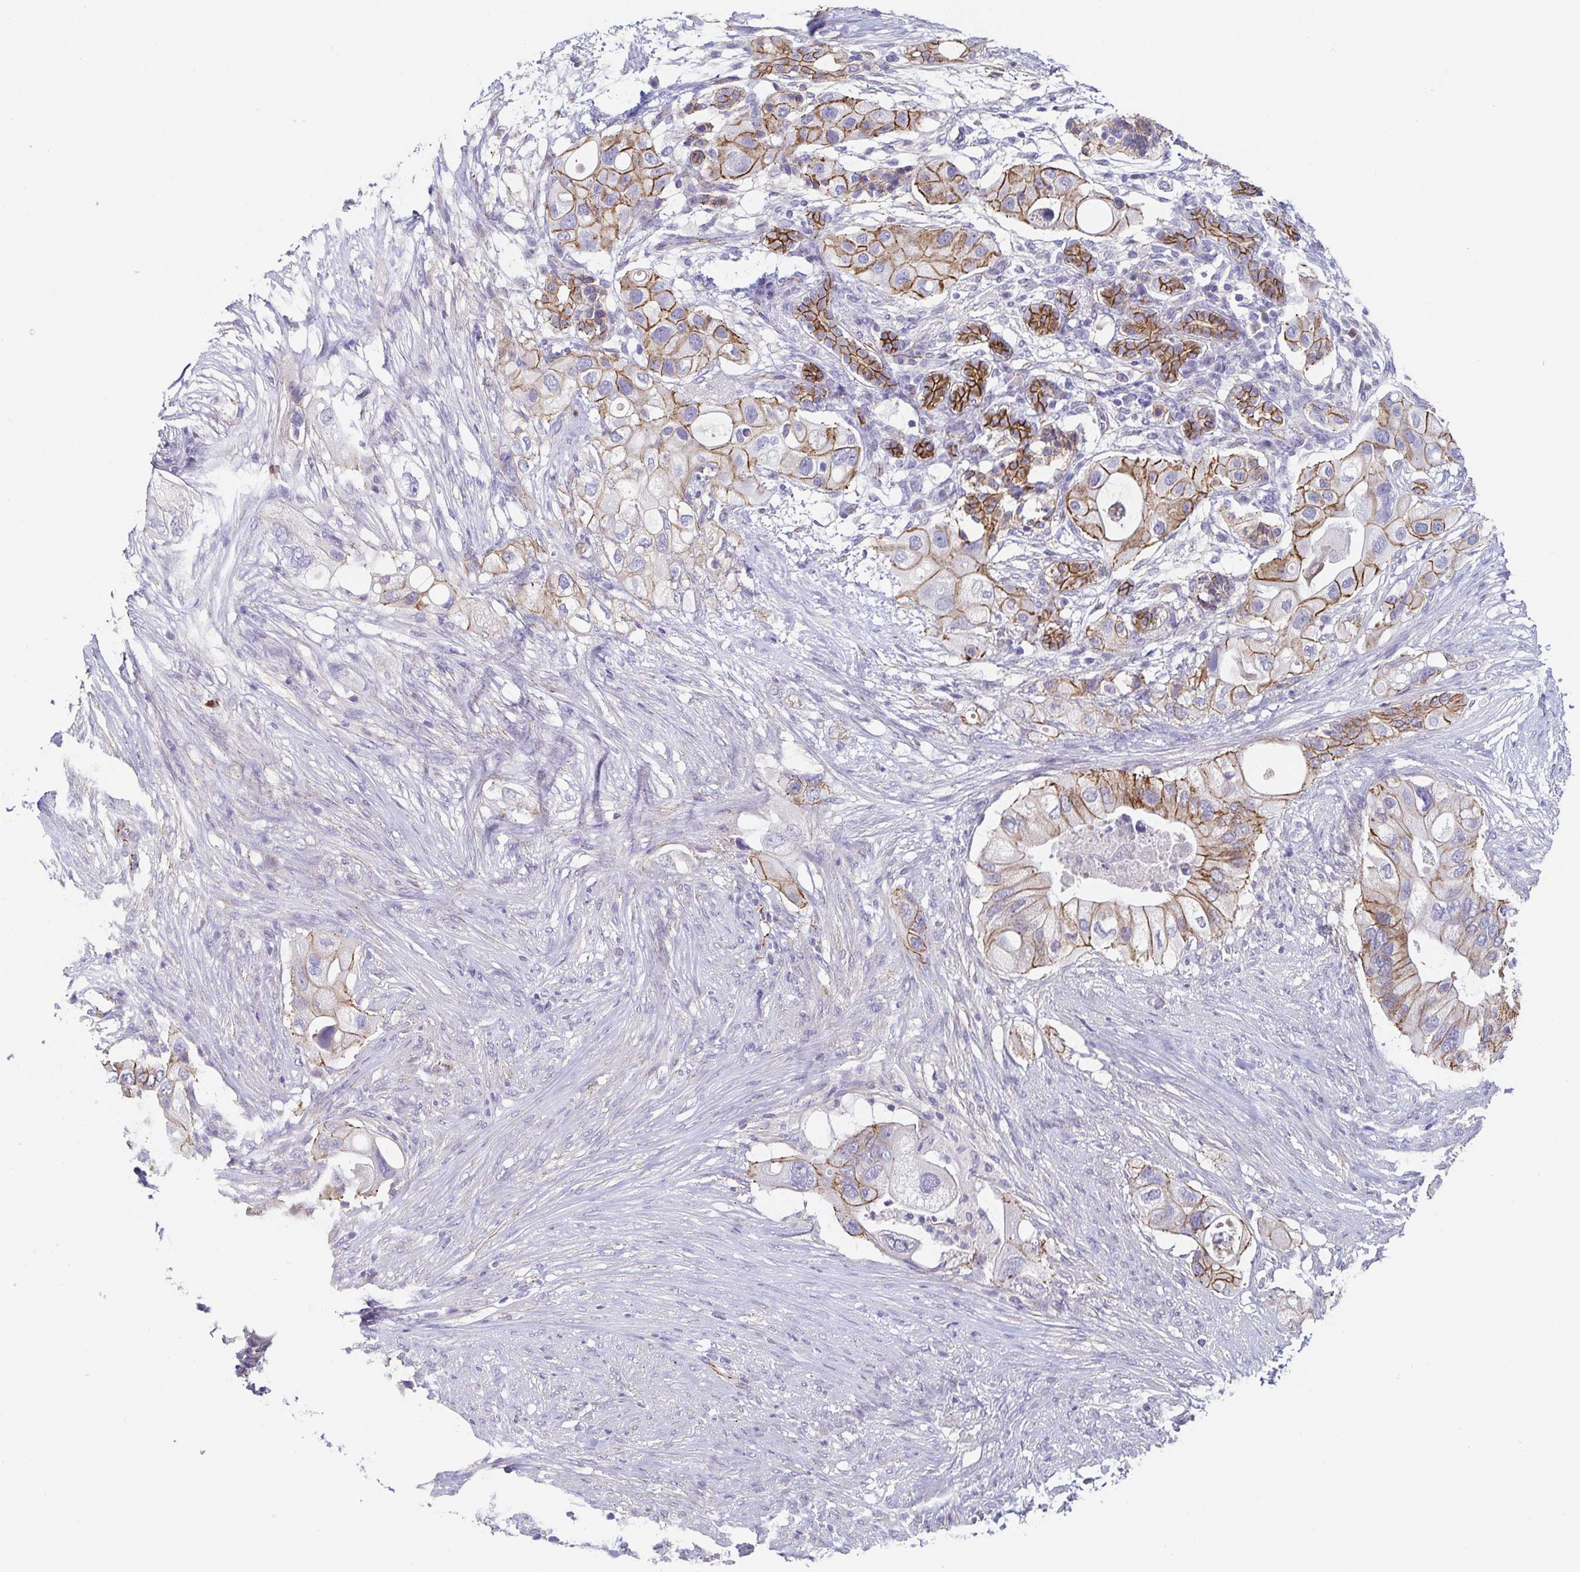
{"staining": {"intensity": "moderate", "quantity": ">75%", "location": "cytoplasmic/membranous"}, "tissue": "pancreatic cancer", "cell_type": "Tumor cells", "image_type": "cancer", "snomed": [{"axis": "morphology", "description": "Adenocarcinoma, NOS"}, {"axis": "topography", "description": "Pancreas"}], "caption": "Immunohistochemistry of pancreatic cancer (adenocarcinoma) exhibits medium levels of moderate cytoplasmic/membranous staining in approximately >75% of tumor cells.", "gene": "PIWIL3", "patient": {"sex": "female", "age": 72}}